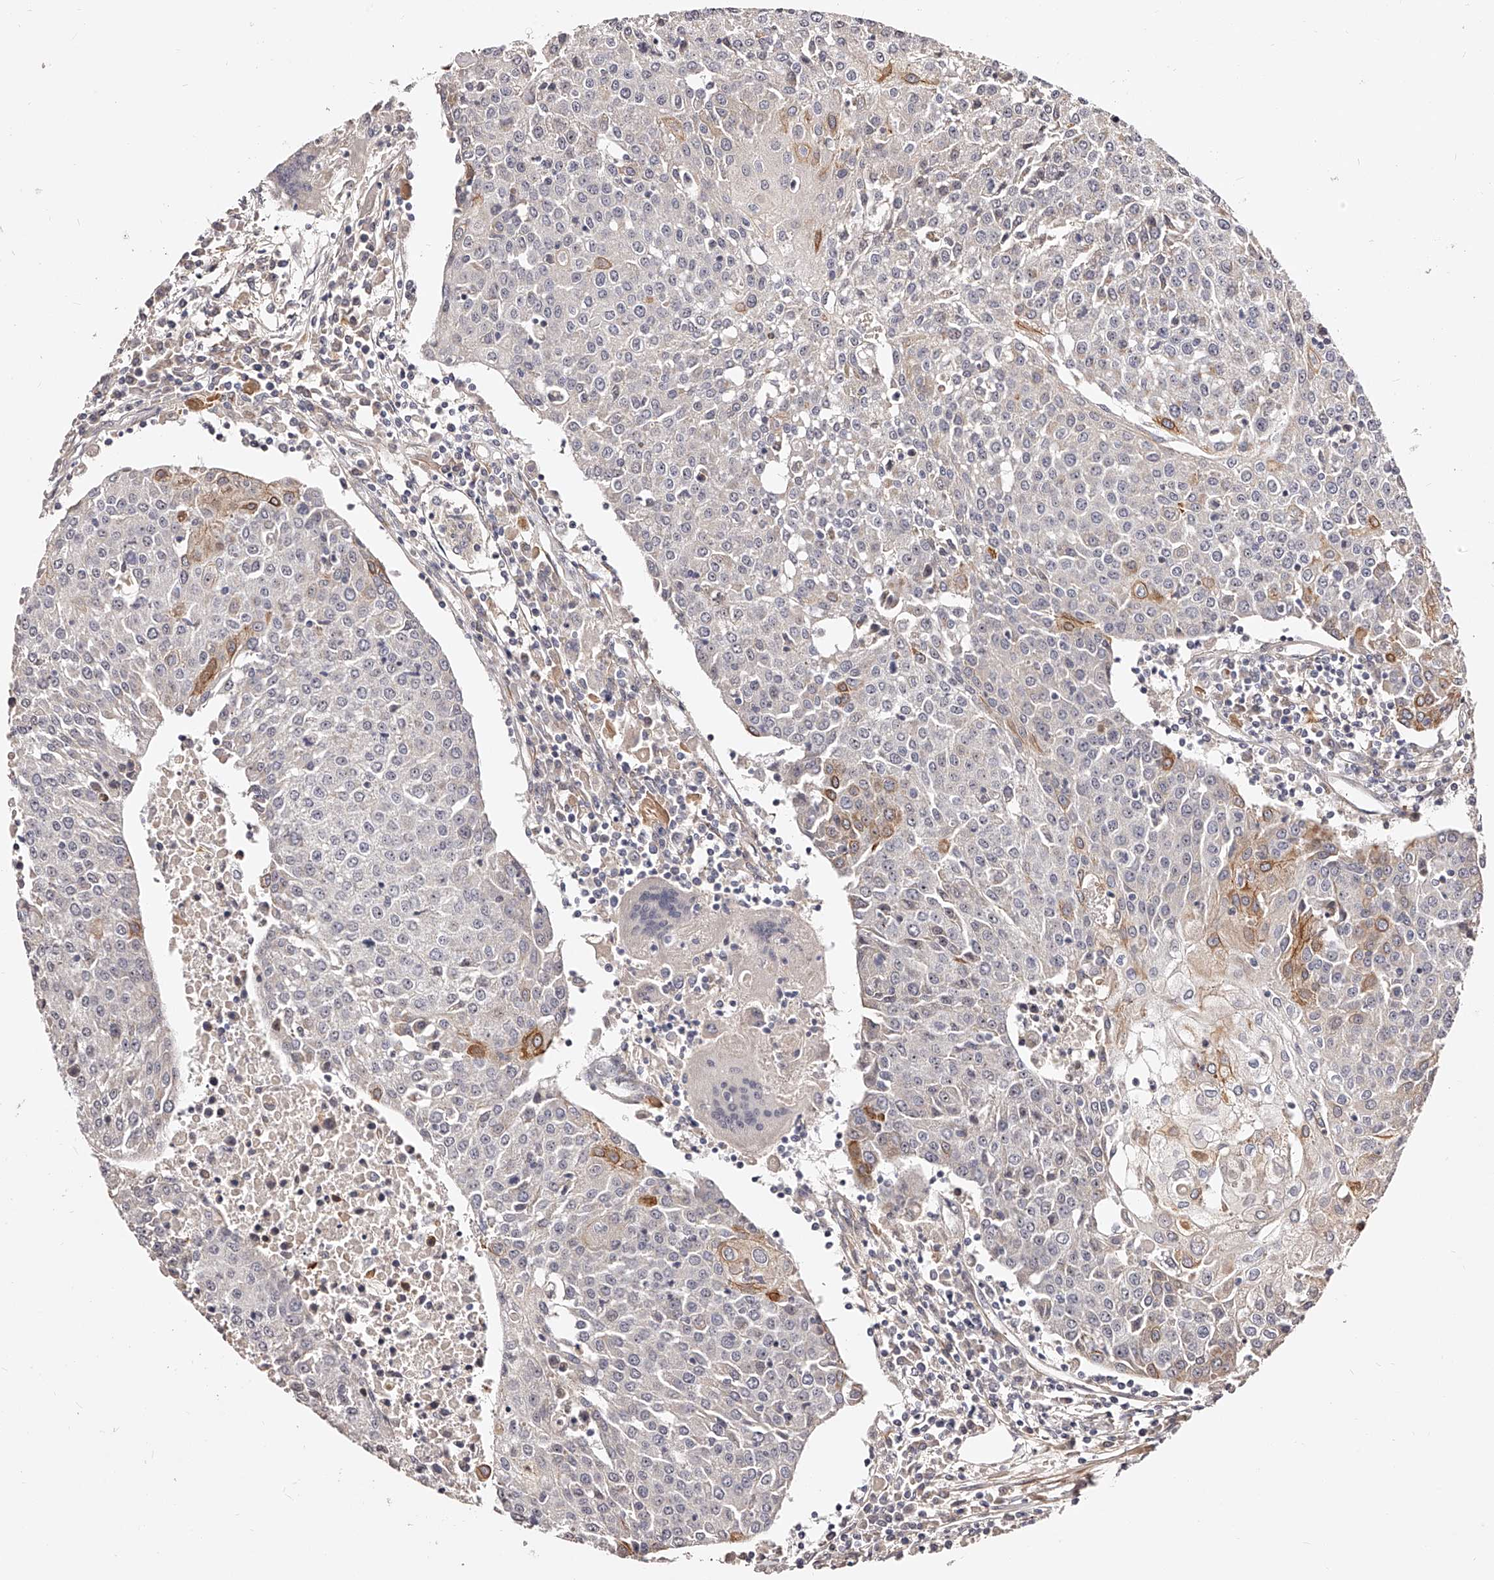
{"staining": {"intensity": "moderate", "quantity": "<25%", "location": "cytoplasmic/membranous"}, "tissue": "urothelial cancer", "cell_type": "Tumor cells", "image_type": "cancer", "snomed": [{"axis": "morphology", "description": "Urothelial carcinoma, High grade"}, {"axis": "topography", "description": "Urinary bladder"}], "caption": "Immunohistochemistry micrograph of neoplastic tissue: human high-grade urothelial carcinoma stained using IHC shows low levels of moderate protein expression localized specifically in the cytoplasmic/membranous of tumor cells, appearing as a cytoplasmic/membranous brown color.", "gene": "ZNF502", "patient": {"sex": "female", "age": 85}}